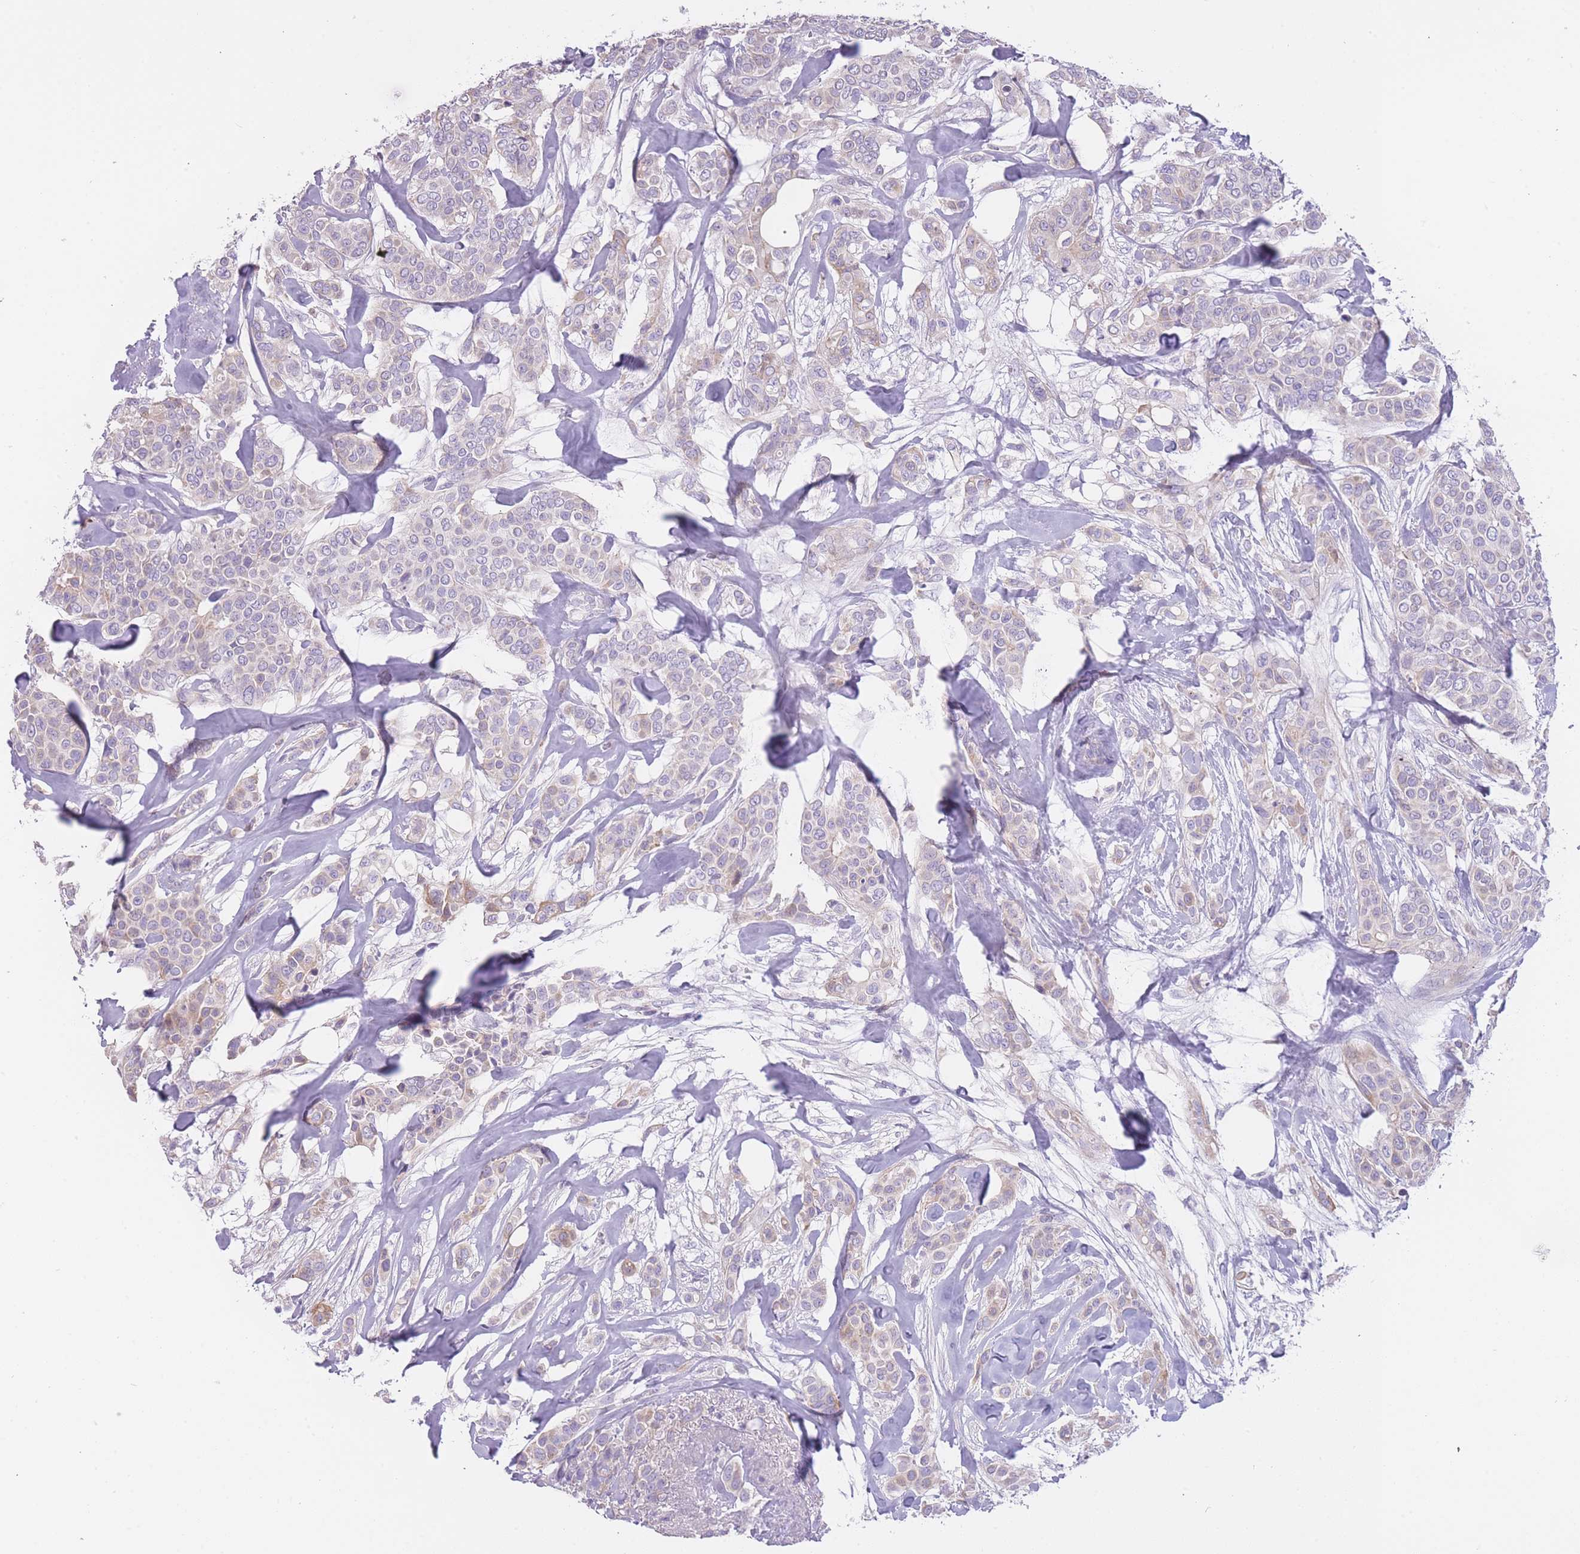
{"staining": {"intensity": "negative", "quantity": "none", "location": "none"}, "tissue": "breast cancer", "cell_type": "Tumor cells", "image_type": "cancer", "snomed": [{"axis": "morphology", "description": "Lobular carcinoma"}, {"axis": "topography", "description": "Breast"}], "caption": "Immunohistochemistry image of neoplastic tissue: breast cancer stained with DAB exhibits no significant protein positivity in tumor cells.", "gene": "IMPG1", "patient": {"sex": "female", "age": 51}}